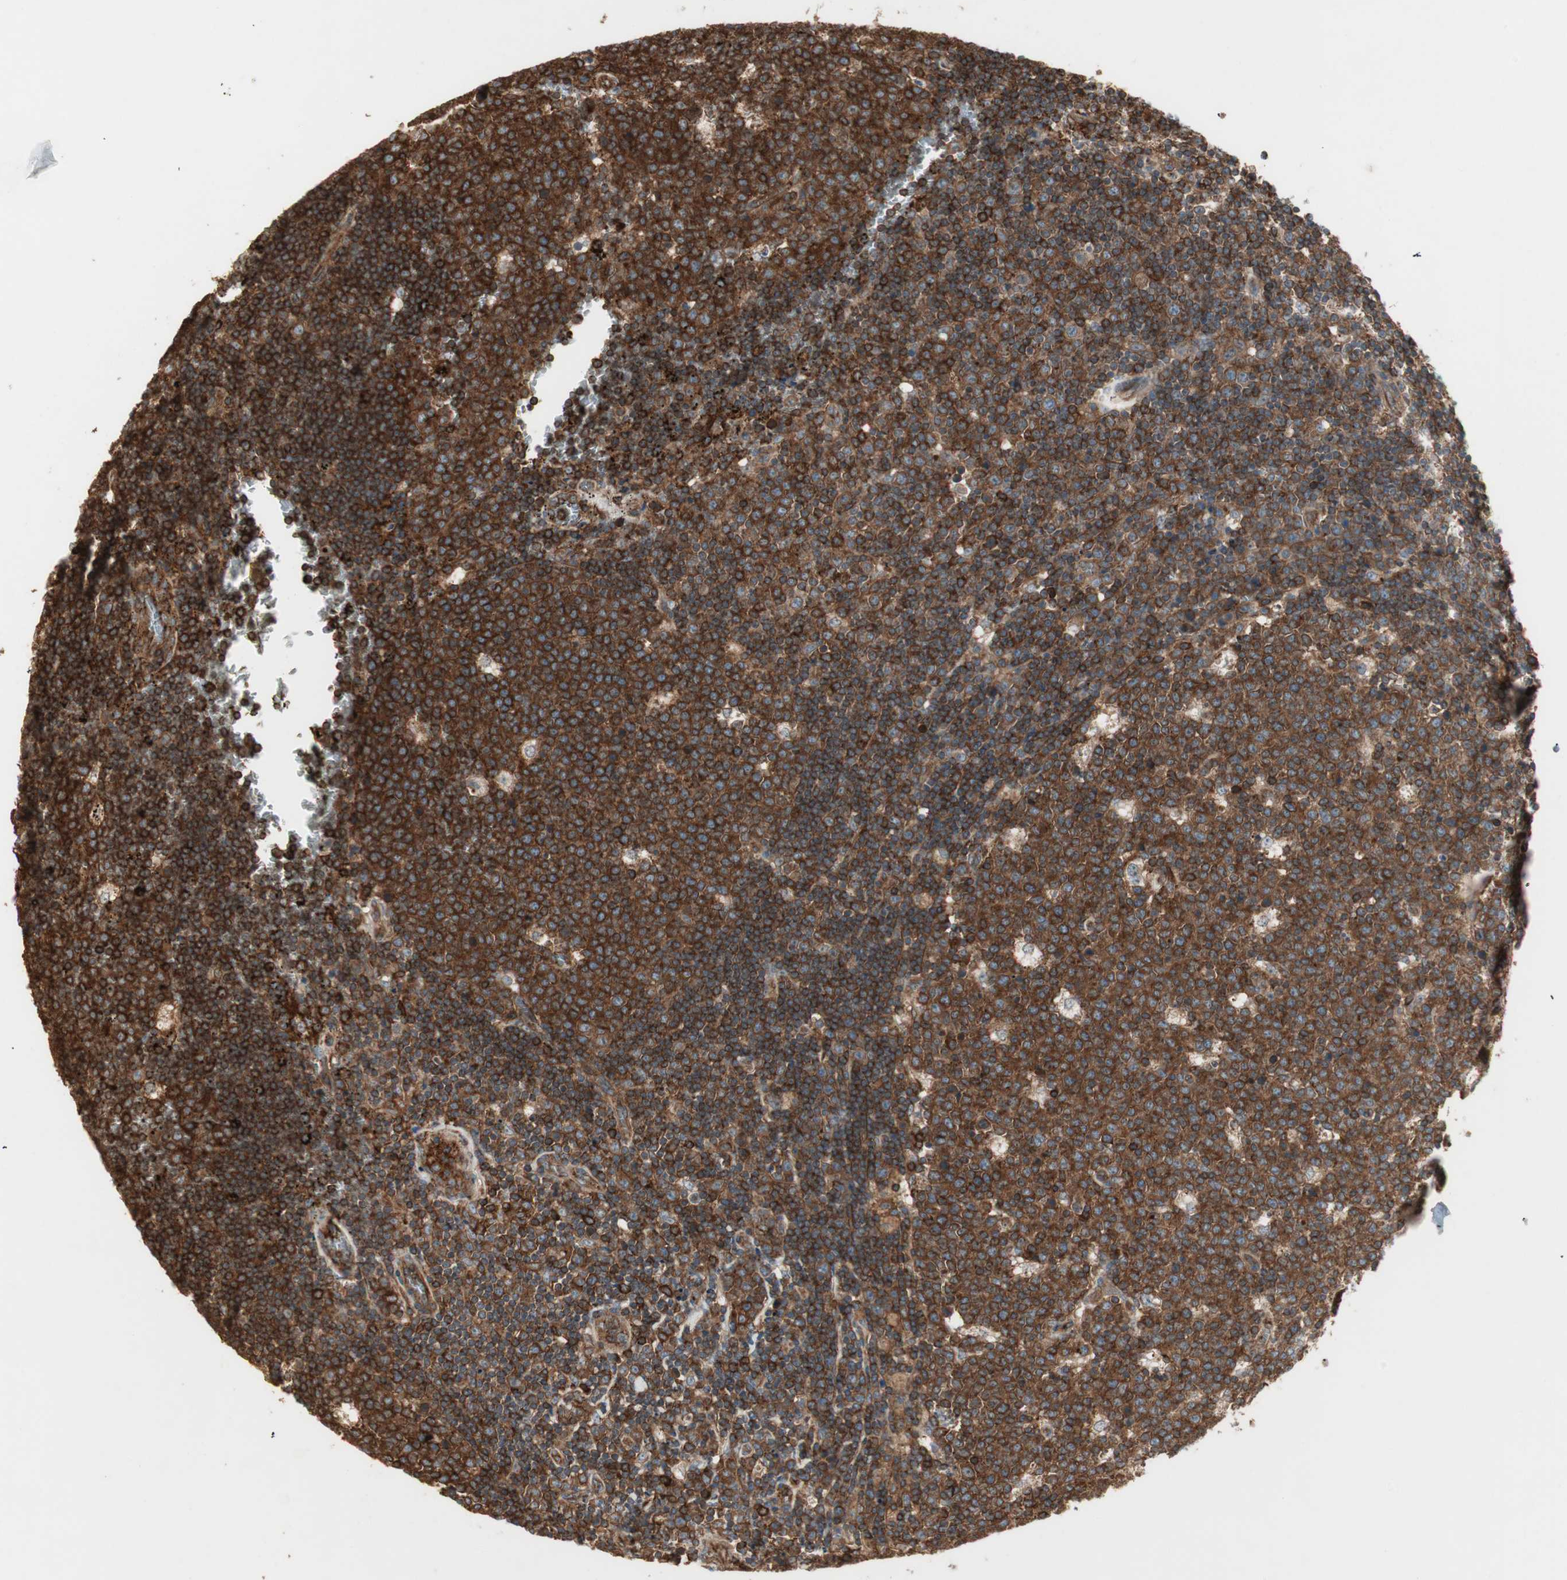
{"staining": {"intensity": "strong", "quantity": ">75%", "location": "cytoplasmic/membranous"}, "tissue": "lymph node", "cell_type": "Germinal center cells", "image_type": "normal", "snomed": [{"axis": "morphology", "description": "Normal tissue, NOS"}, {"axis": "topography", "description": "Lymph node"}, {"axis": "topography", "description": "Salivary gland"}], "caption": "Immunohistochemistry image of normal human lymph node stained for a protein (brown), which shows high levels of strong cytoplasmic/membranous expression in about >75% of germinal center cells.", "gene": "TCP11L1", "patient": {"sex": "male", "age": 8}}